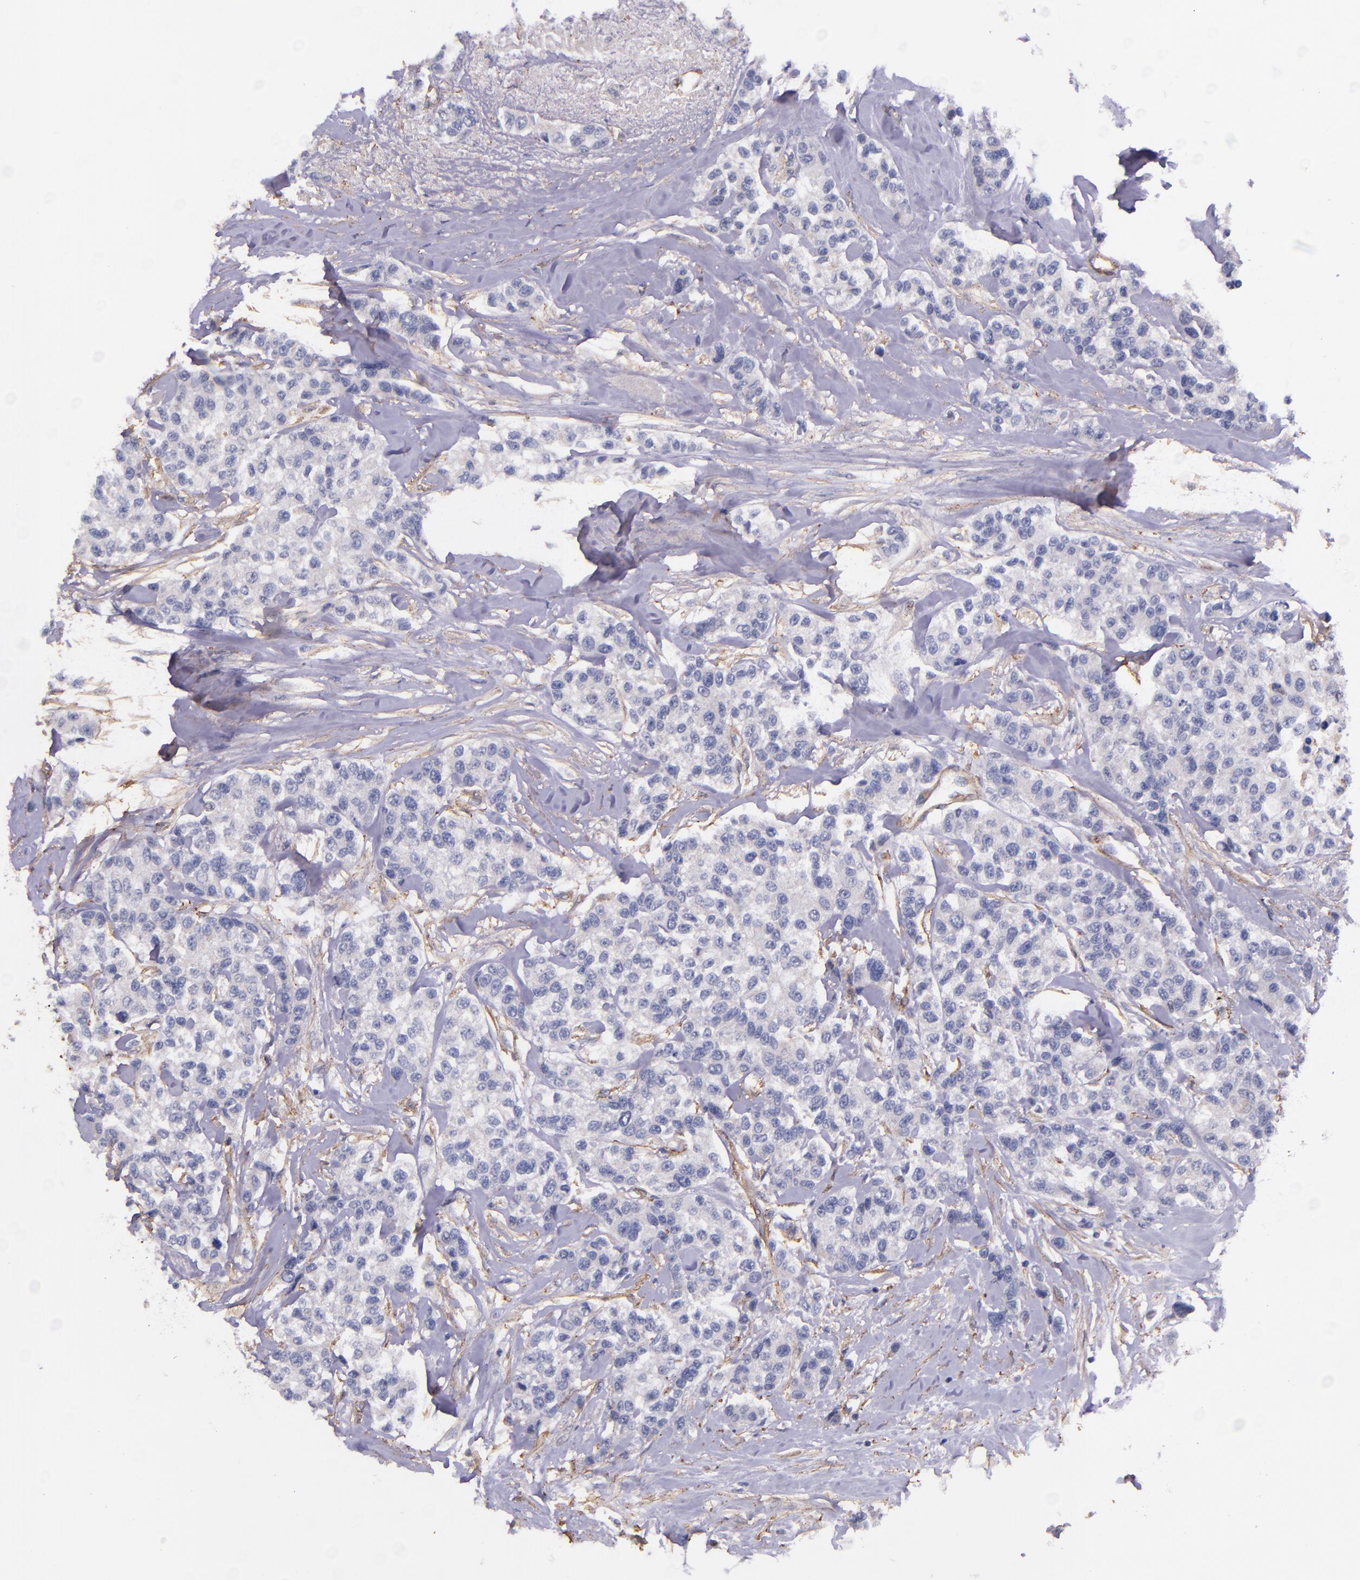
{"staining": {"intensity": "negative", "quantity": "none", "location": "none"}, "tissue": "breast cancer", "cell_type": "Tumor cells", "image_type": "cancer", "snomed": [{"axis": "morphology", "description": "Duct carcinoma"}, {"axis": "topography", "description": "Breast"}], "caption": "Tumor cells are negative for protein expression in human breast cancer (intraductal carcinoma). (DAB immunohistochemistry (IHC) visualized using brightfield microscopy, high magnification).", "gene": "IDH3G", "patient": {"sex": "female", "age": 51}}